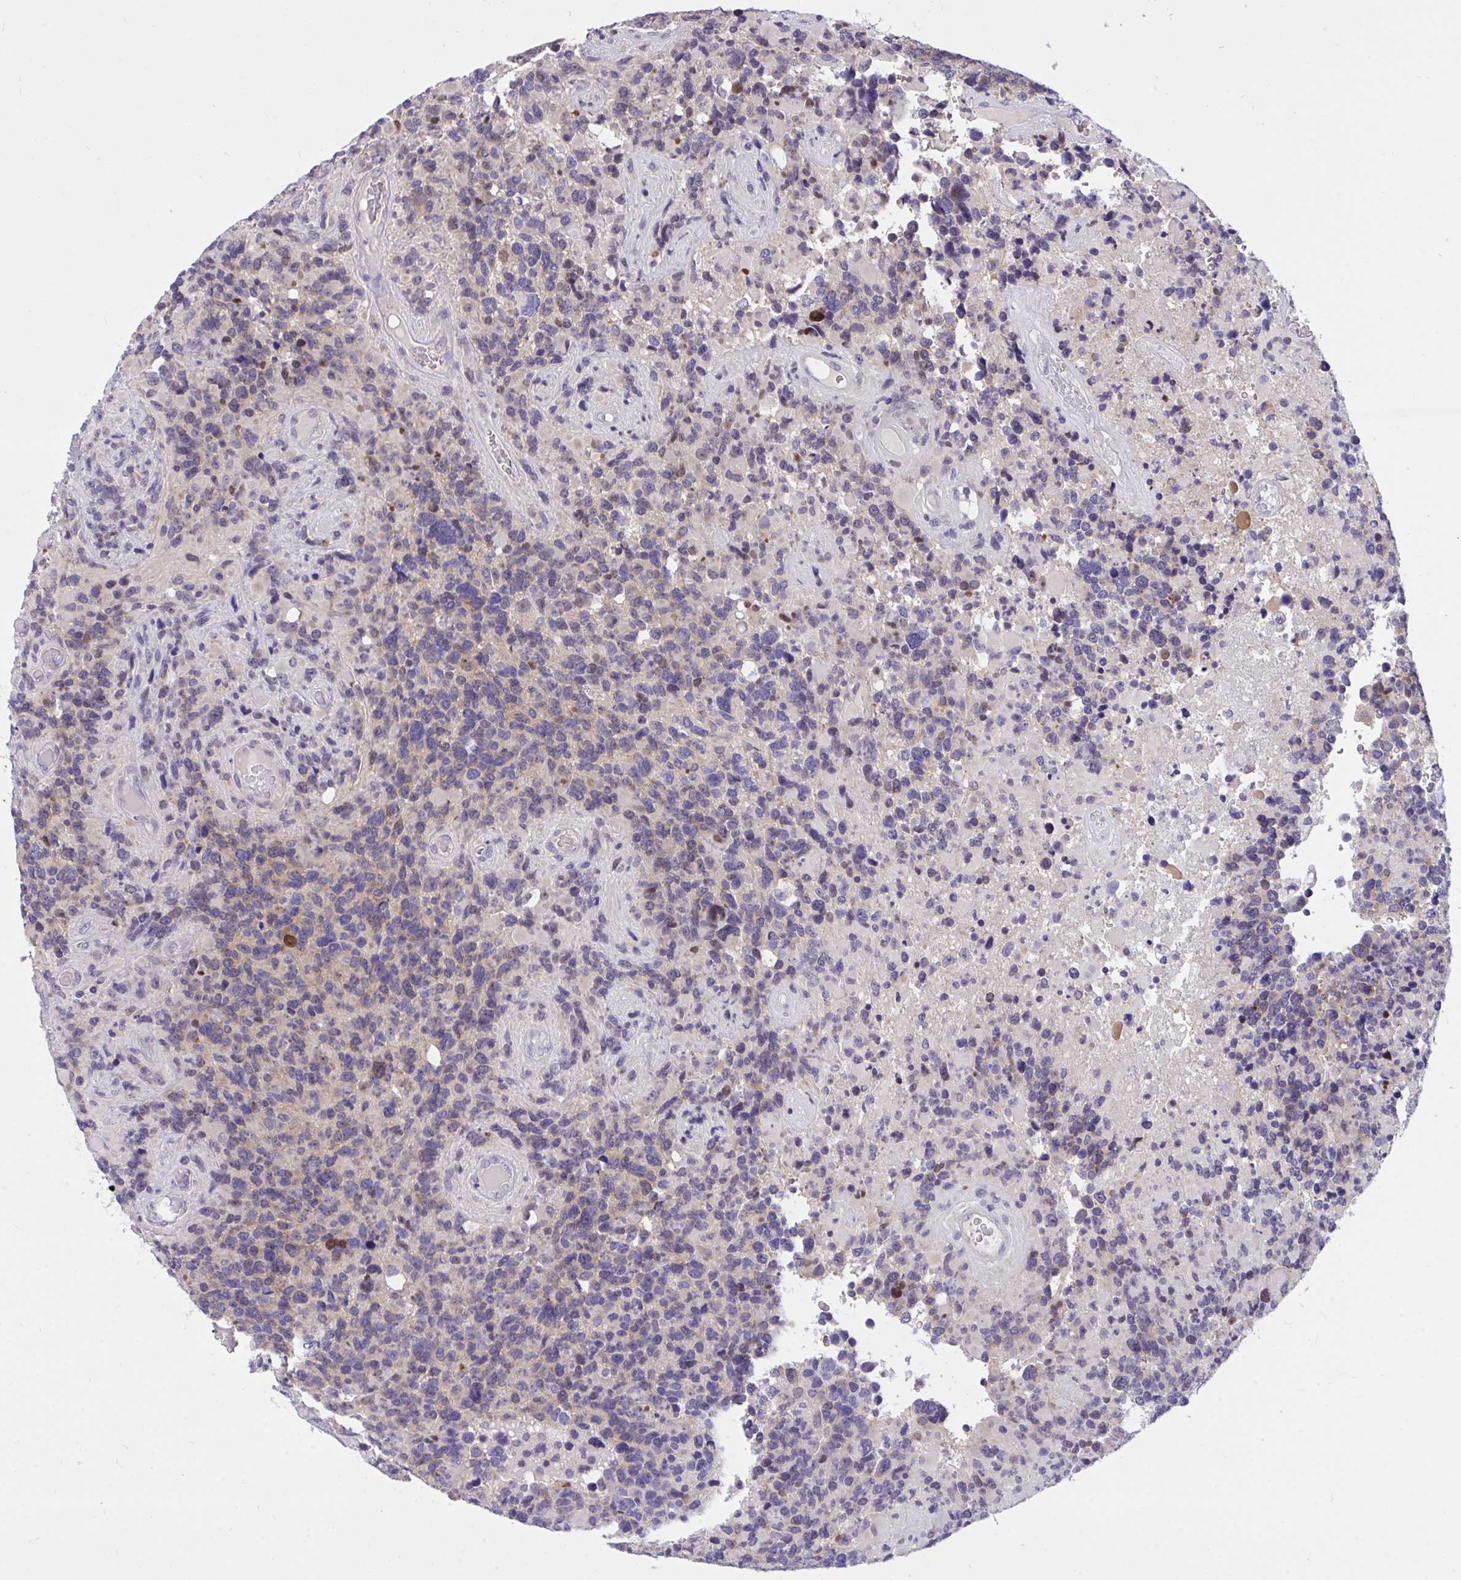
{"staining": {"intensity": "weak", "quantity": "<25%", "location": "cytoplasmic/membranous"}, "tissue": "glioma", "cell_type": "Tumor cells", "image_type": "cancer", "snomed": [{"axis": "morphology", "description": "Glioma, malignant, High grade"}, {"axis": "topography", "description": "Brain"}], "caption": "The histopathology image reveals no significant positivity in tumor cells of malignant high-grade glioma. (Brightfield microscopy of DAB (3,3'-diaminobenzidine) immunohistochemistry at high magnification).", "gene": "TLN2", "patient": {"sex": "female", "age": 40}}